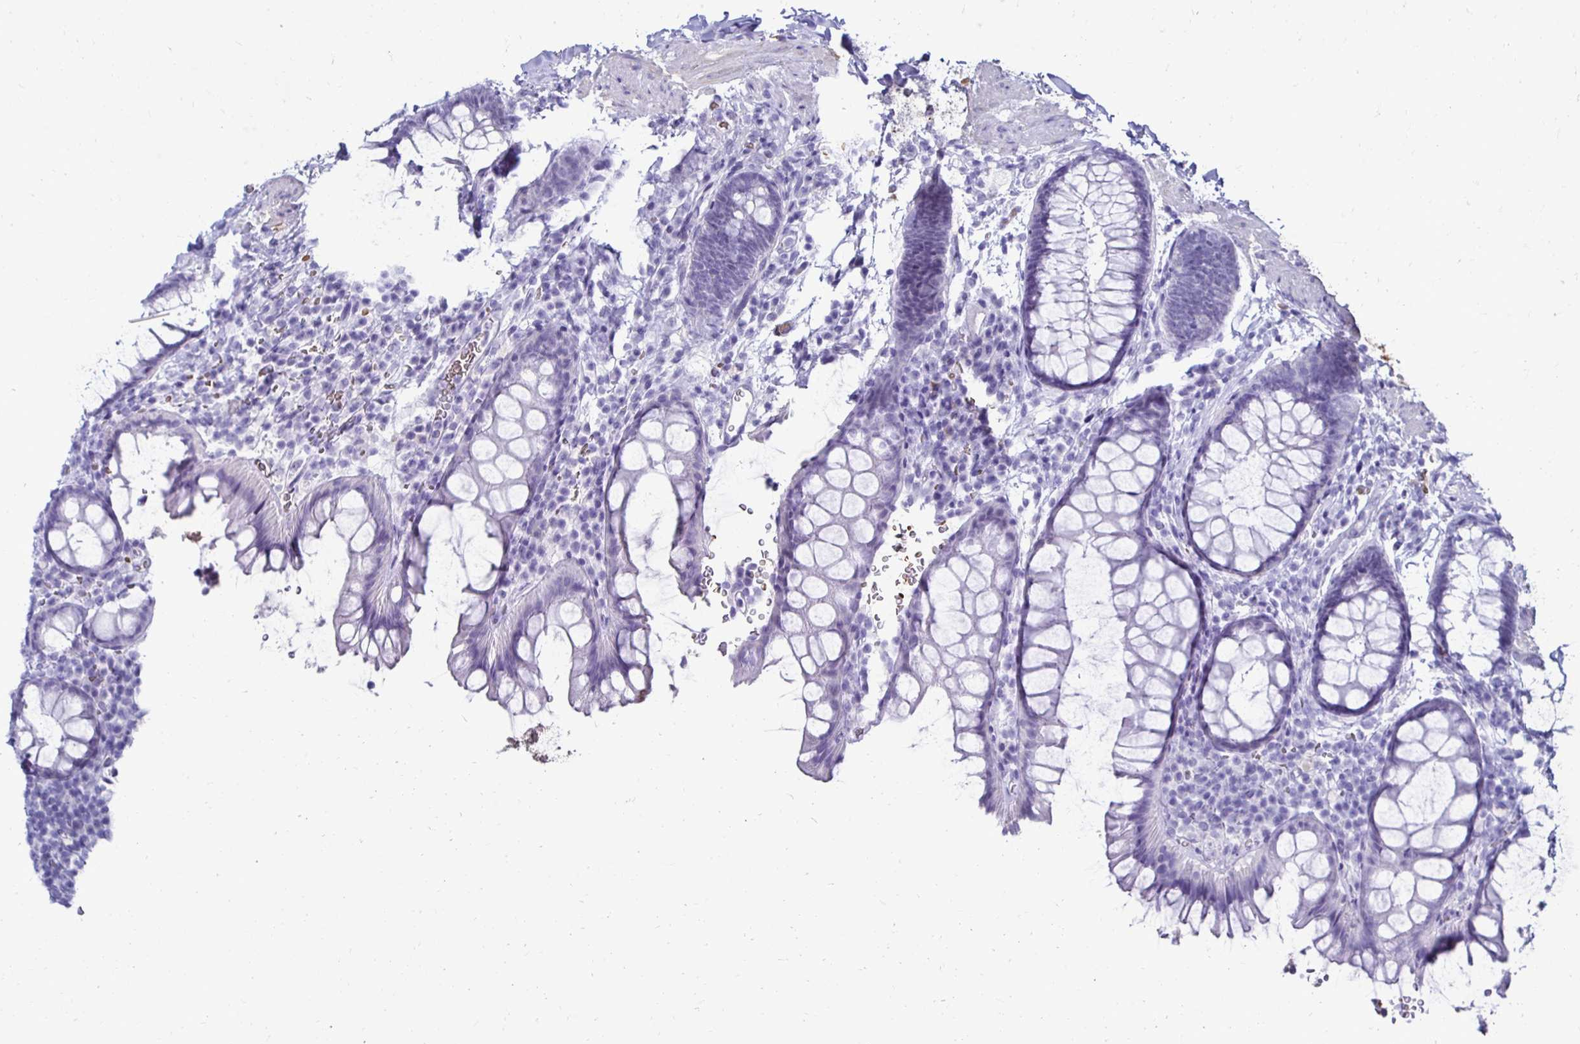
{"staining": {"intensity": "negative", "quantity": "none", "location": "none"}, "tissue": "rectum", "cell_type": "Glandular cells", "image_type": "normal", "snomed": [{"axis": "morphology", "description": "Normal tissue, NOS"}, {"axis": "topography", "description": "Rectum"}, {"axis": "topography", "description": "Peripheral nerve tissue"}], "caption": "Immunohistochemical staining of unremarkable human rectum reveals no significant staining in glandular cells.", "gene": "RHBDL3", "patient": {"sex": "female", "age": 69}}